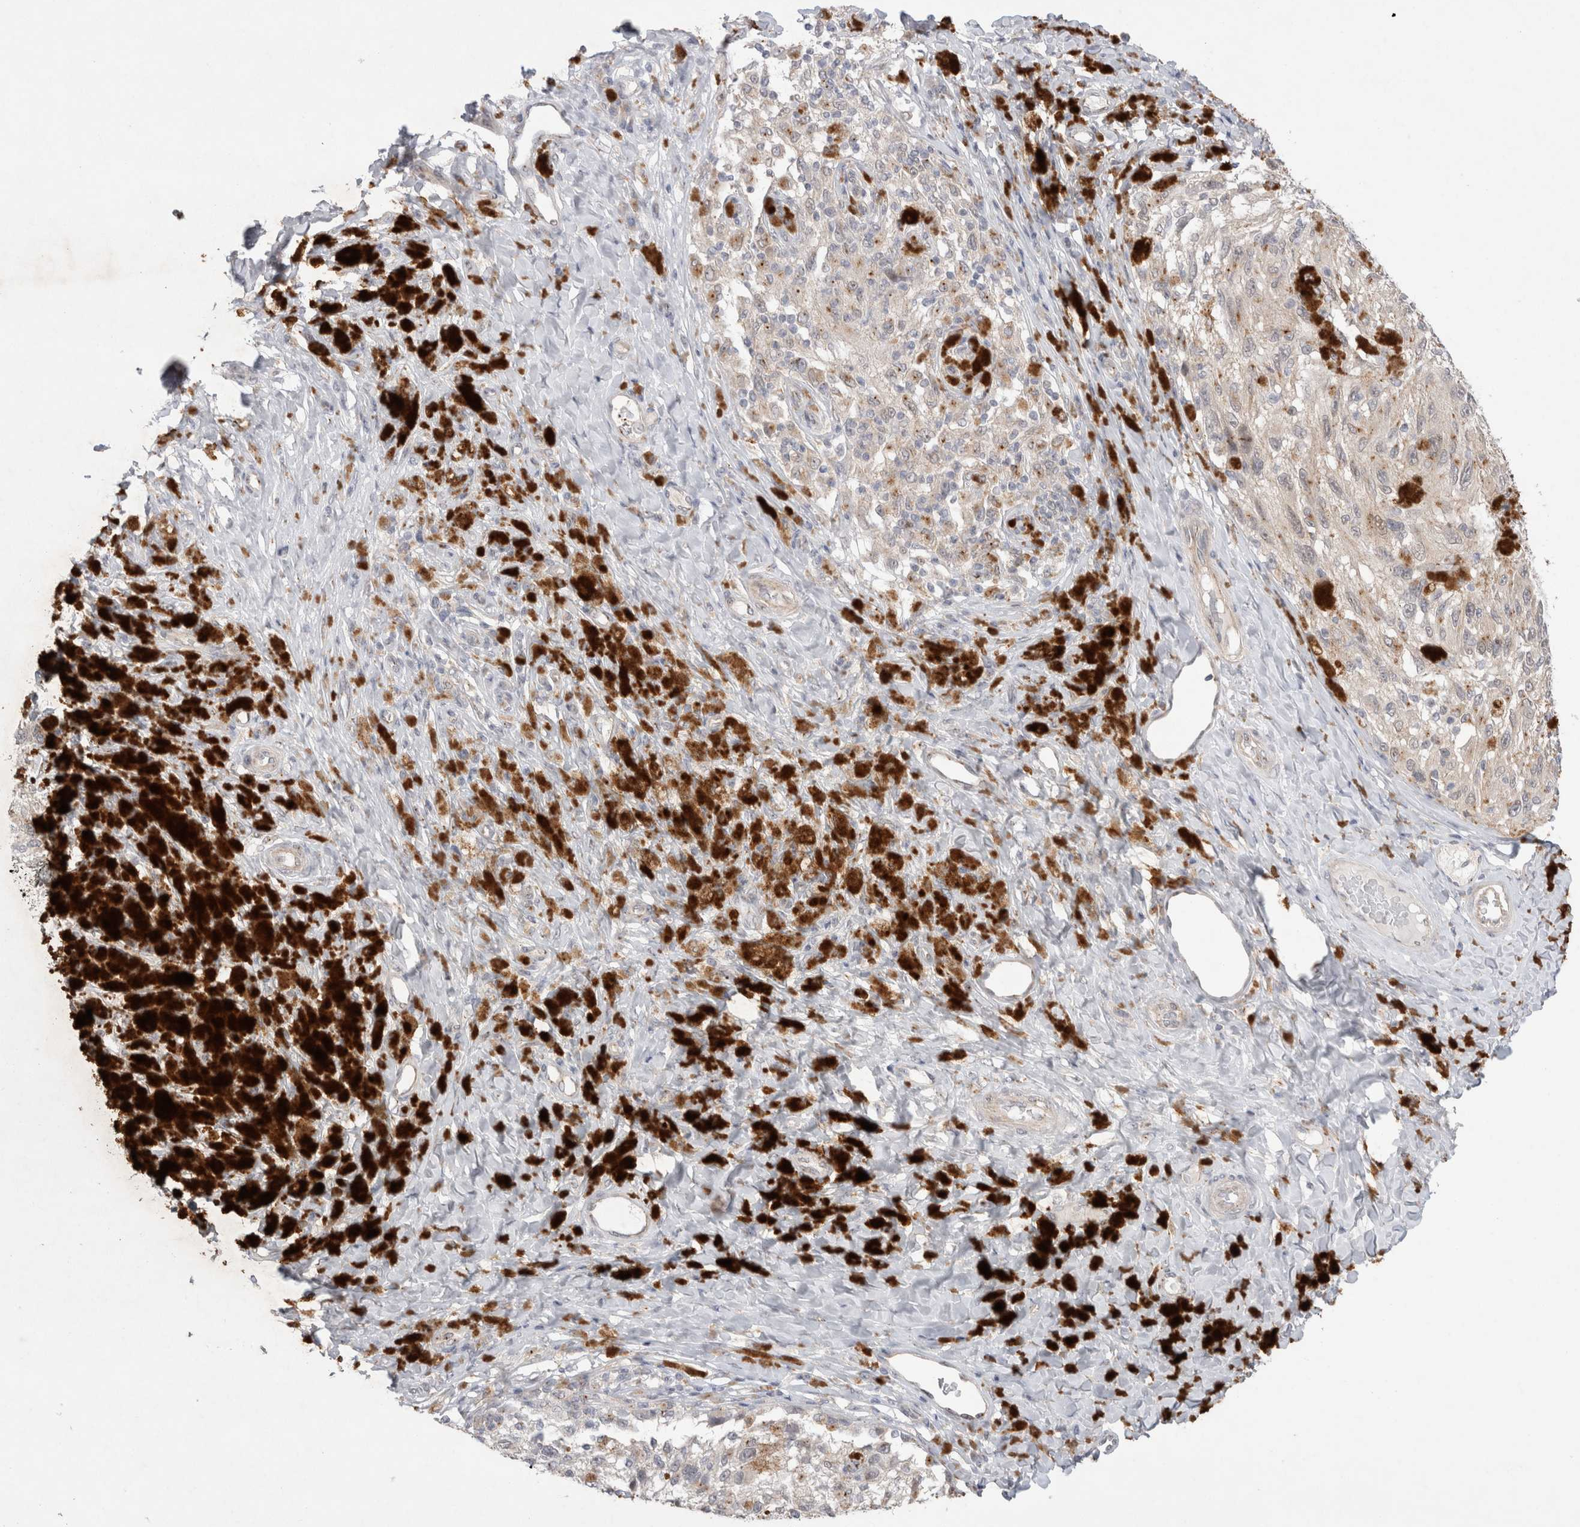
{"staining": {"intensity": "weak", "quantity": "<25%", "location": "cytoplasmic/membranous"}, "tissue": "melanoma", "cell_type": "Tumor cells", "image_type": "cancer", "snomed": [{"axis": "morphology", "description": "Malignant melanoma, NOS"}, {"axis": "topography", "description": "Skin"}], "caption": "Tumor cells show no significant staining in melanoma.", "gene": "BICD2", "patient": {"sex": "female", "age": 73}}